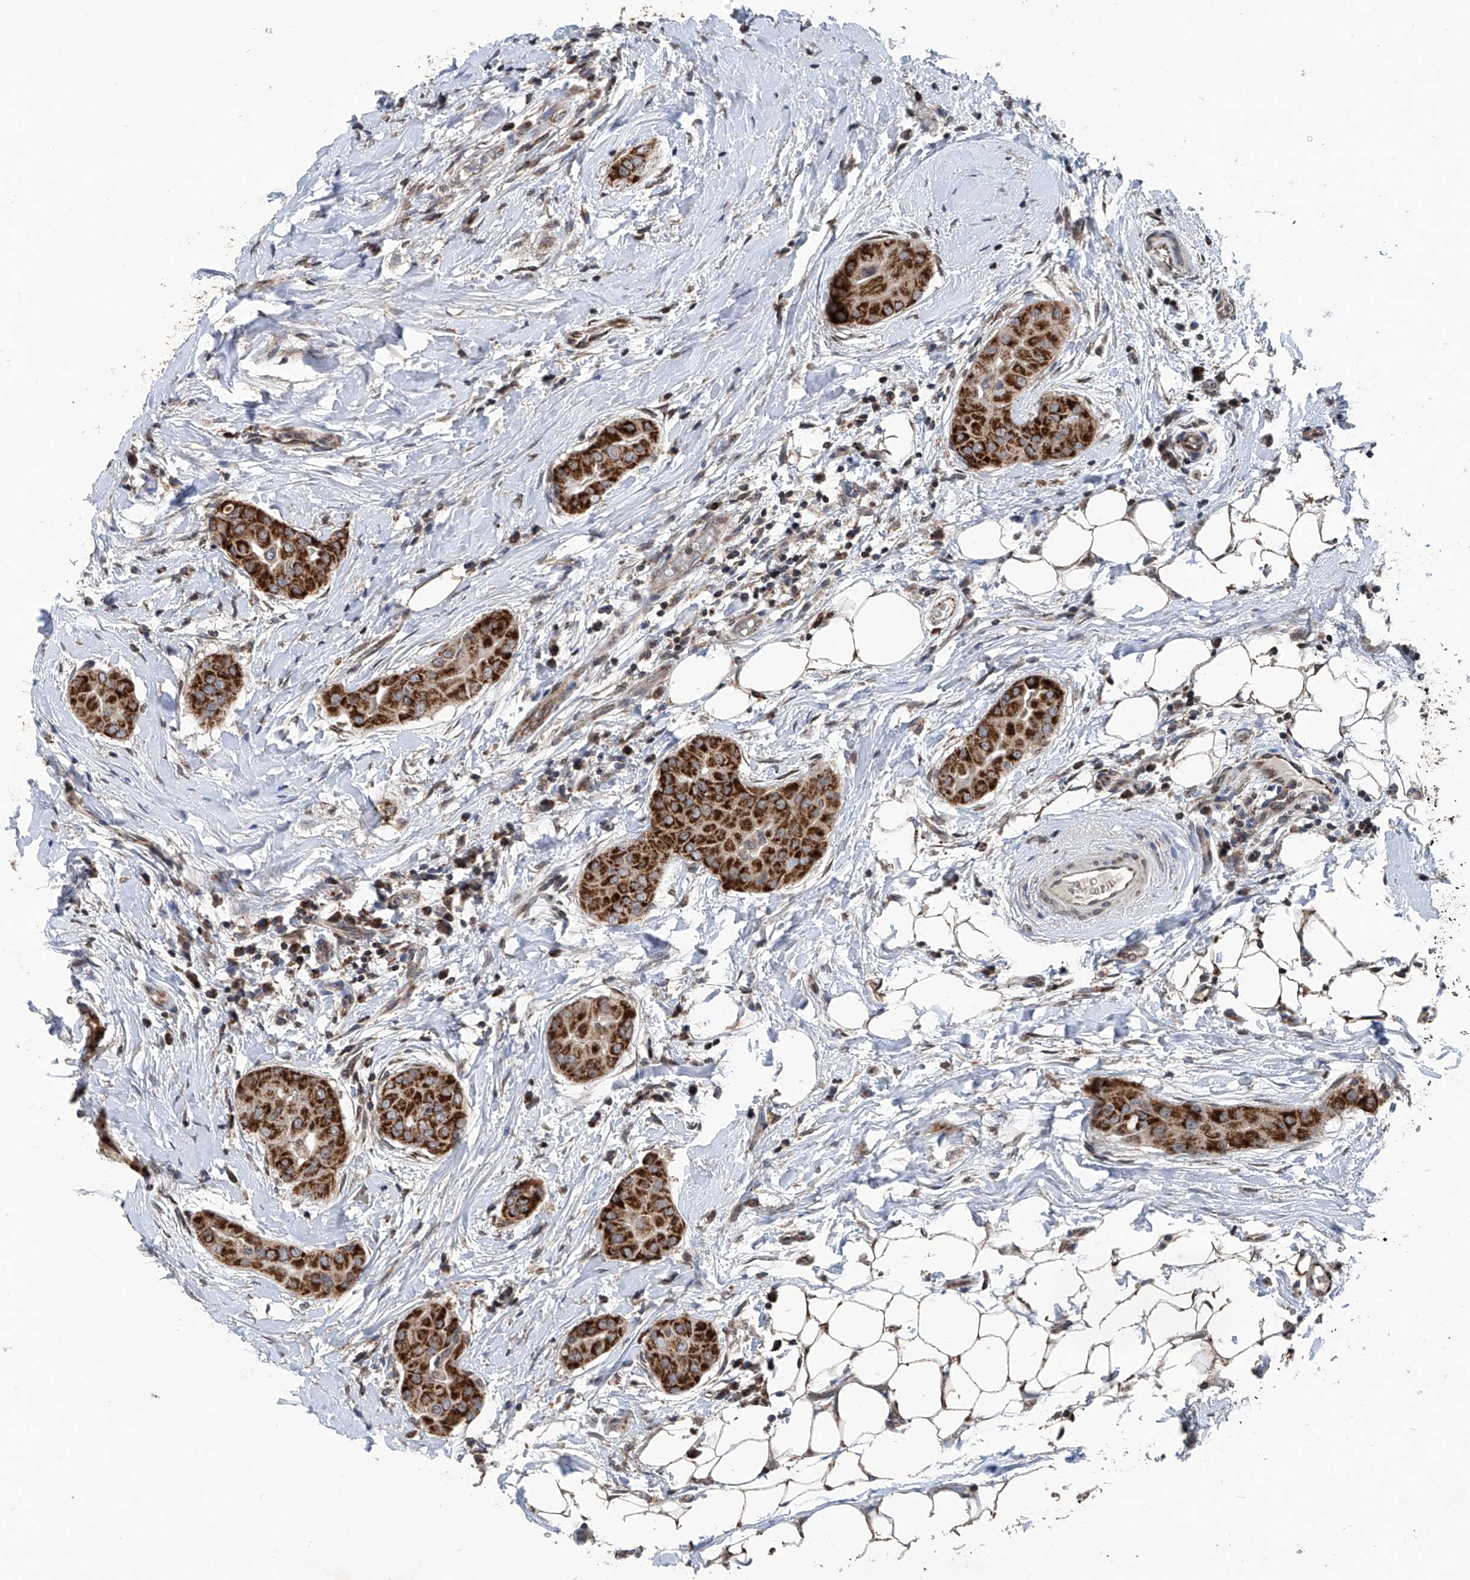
{"staining": {"intensity": "strong", "quantity": ">75%", "location": "cytoplasmic/membranous"}, "tissue": "thyroid cancer", "cell_type": "Tumor cells", "image_type": "cancer", "snomed": [{"axis": "morphology", "description": "Papillary adenocarcinoma, NOS"}, {"axis": "topography", "description": "Thyroid gland"}], "caption": "Immunohistochemical staining of thyroid cancer (papillary adenocarcinoma) demonstrates high levels of strong cytoplasmic/membranous positivity in approximately >75% of tumor cells.", "gene": "BCKDHB", "patient": {"sex": "male", "age": 33}}